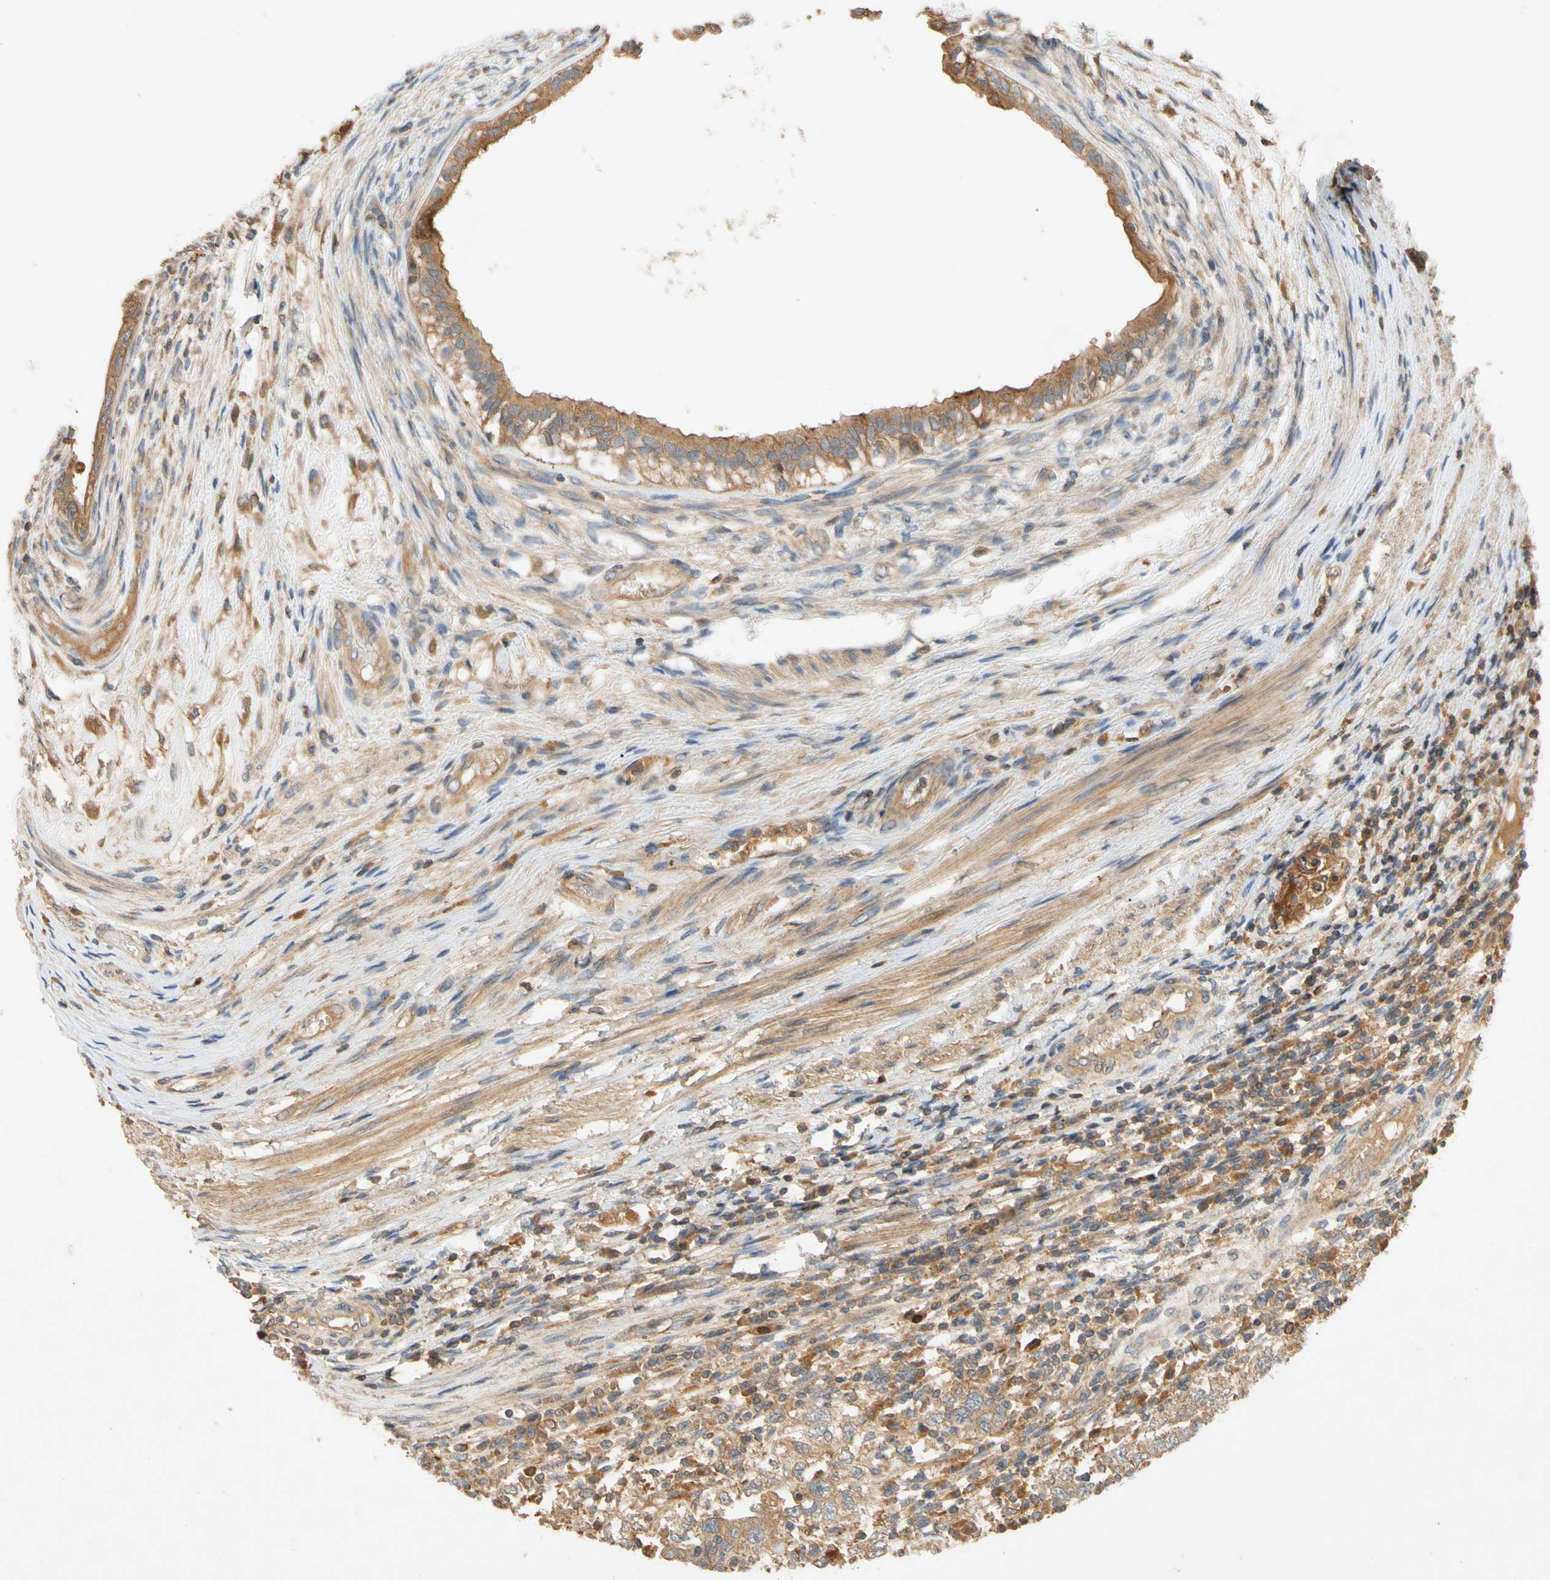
{"staining": {"intensity": "moderate", "quantity": ">75%", "location": "cytoplasmic/membranous"}, "tissue": "testis cancer", "cell_type": "Tumor cells", "image_type": "cancer", "snomed": [{"axis": "morphology", "description": "Carcinoma, Embryonal, NOS"}, {"axis": "topography", "description": "Testis"}], "caption": "Testis embryonal carcinoma was stained to show a protein in brown. There is medium levels of moderate cytoplasmic/membranous staining in about >75% of tumor cells.", "gene": "USP46", "patient": {"sex": "male", "age": 26}}